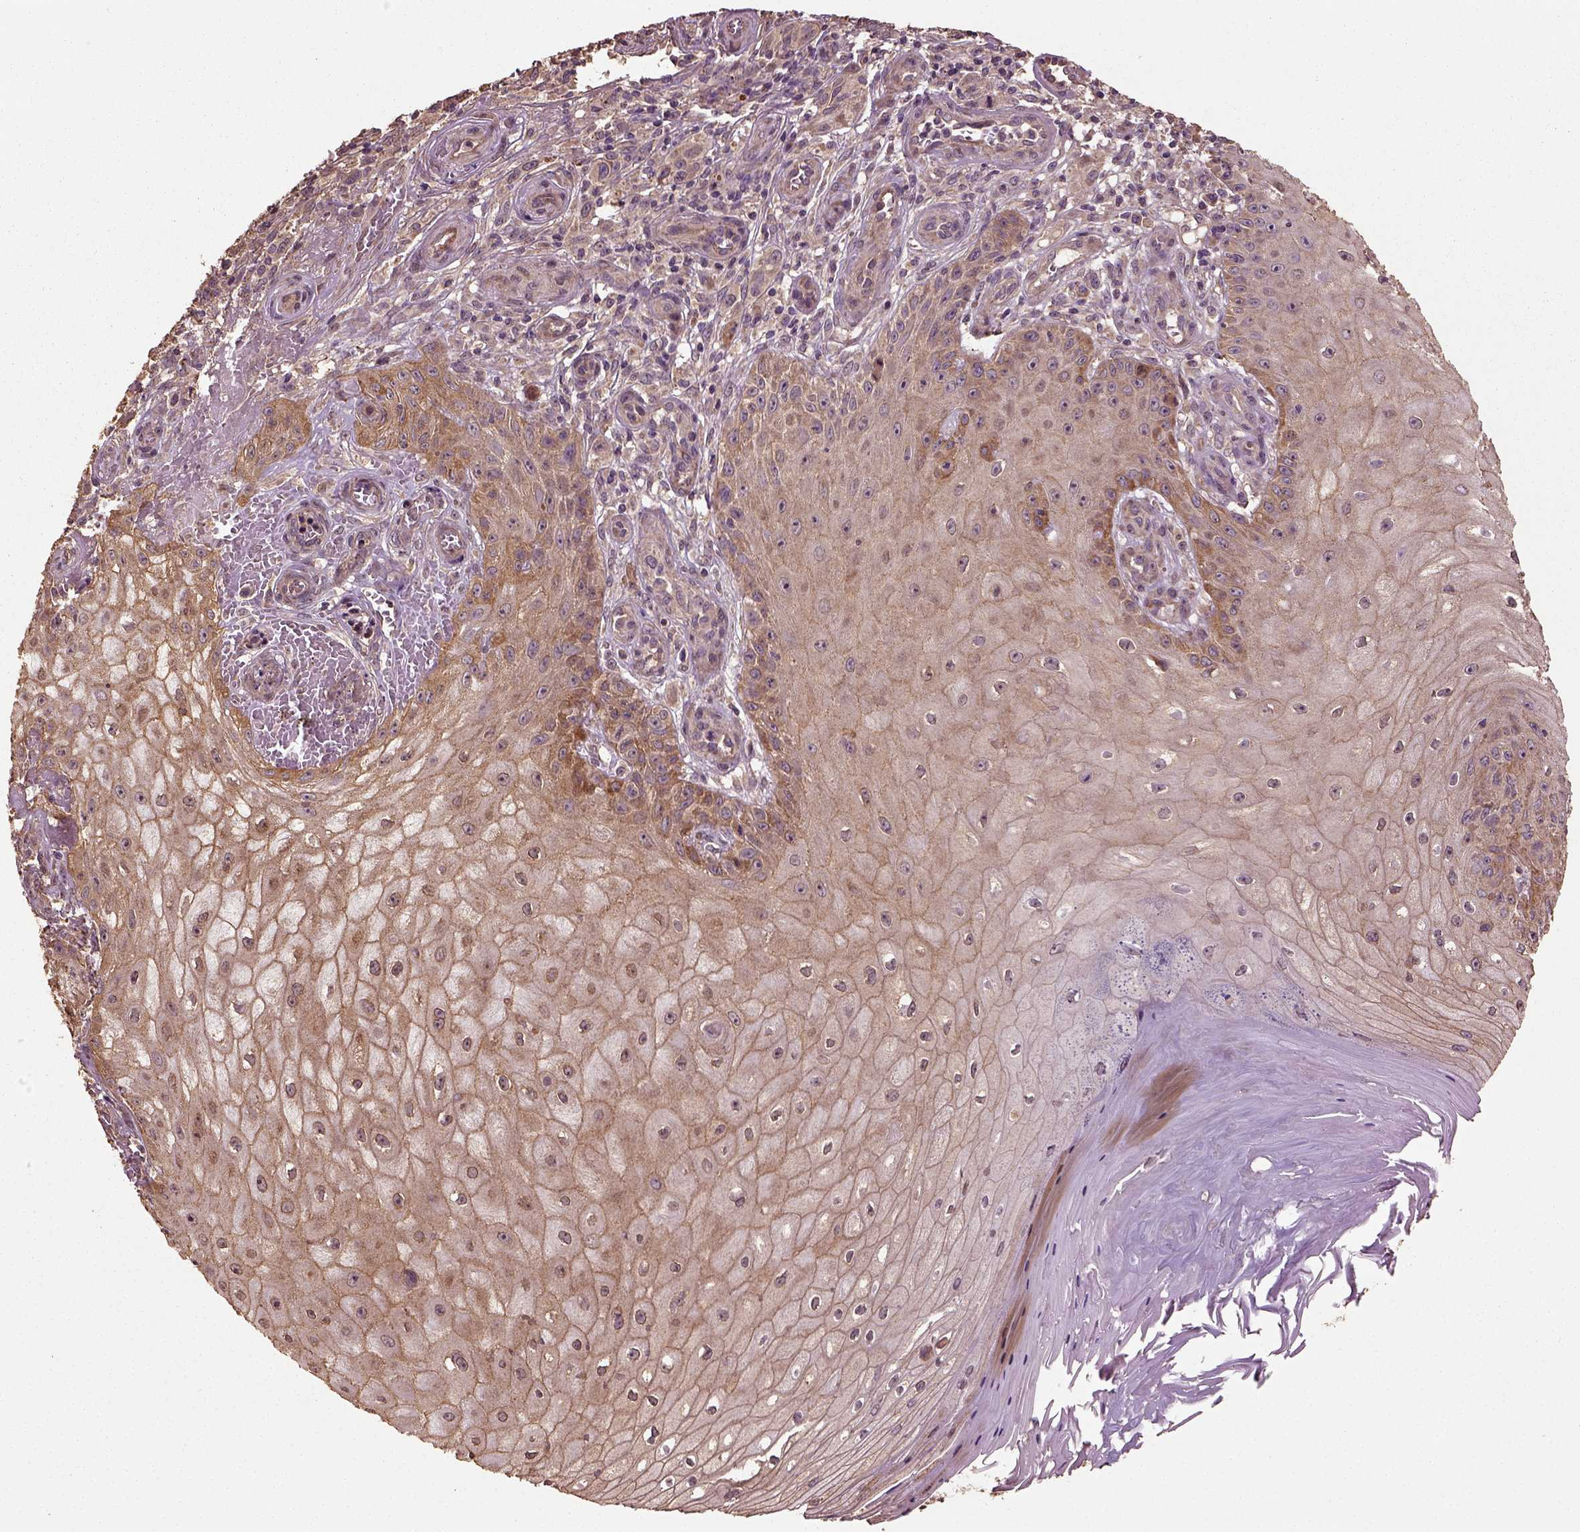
{"staining": {"intensity": "moderate", "quantity": ">75%", "location": "cytoplasmic/membranous"}, "tissue": "melanoma", "cell_type": "Tumor cells", "image_type": "cancer", "snomed": [{"axis": "morphology", "description": "Malignant melanoma, NOS"}, {"axis": "topography", "description": "Skin"}], "caption": "Moderate cytoplasmic/membranous protein staining is identified in approximately >75% of tumor cells in malignant melanoma.", "gene": "ERV3-1", "patient": {"sex": "female", "age": 53}}